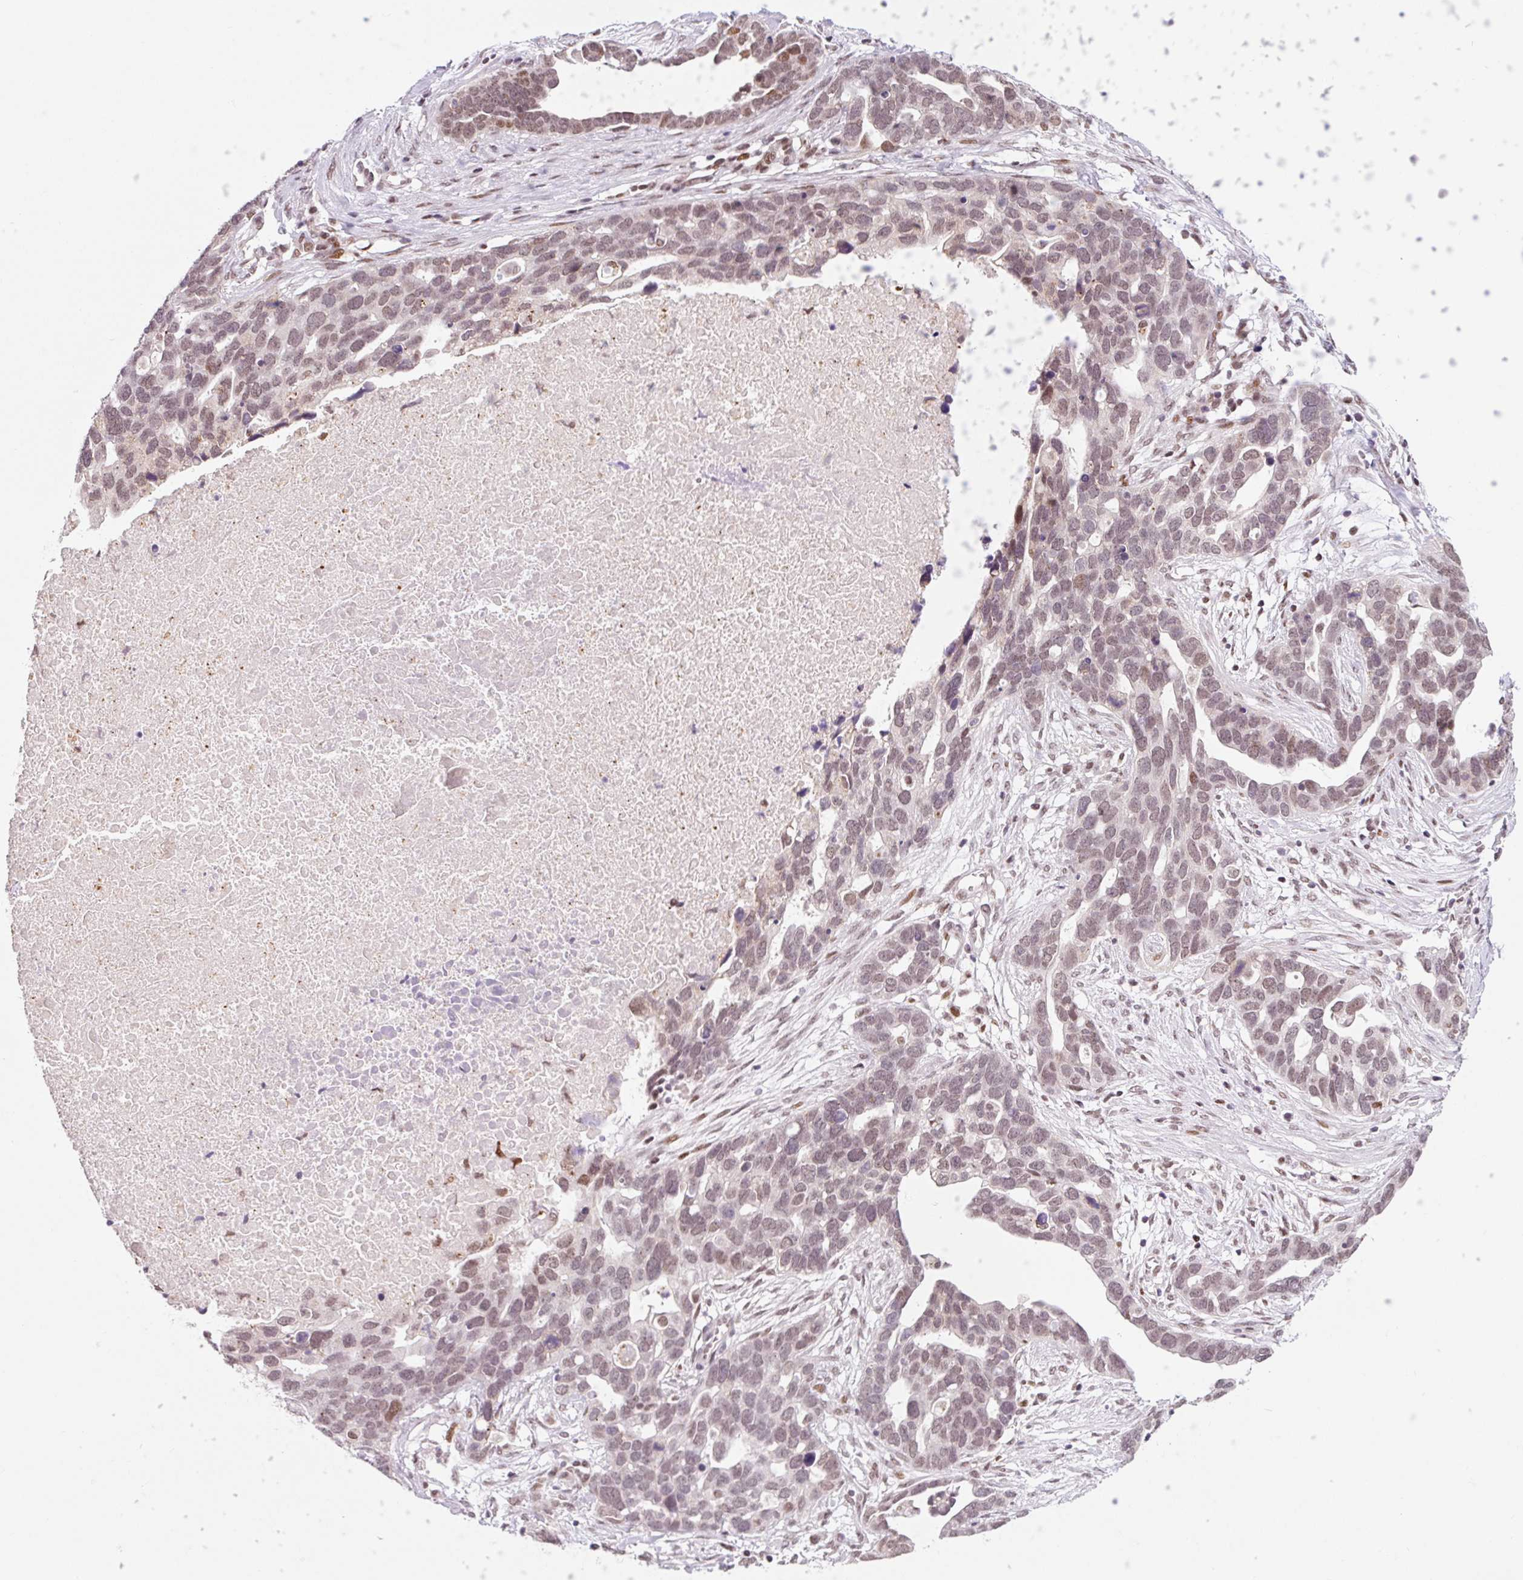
{"staining": {"intensity": "moderate", "quantity": ">75%", "location": "nuclear"}, "tissue": "ovarian cancer", "cell_type": "Tumor cells", "image_type": "cancer", "snomed": [{"axis": "morphology", "description": "Cystadenocarcinoma, serous, NOS"}, {"axis": "topography", "description": "Ovary"}], "caption": "Ovarian cancer stained with DAB IHC shows medium levels of moderate nuclear staining in approximately >75% of tumor cells. The protein of interest is shown in brown color, while the nuclei are stained blue.", "gene": "CCNL2", "patient": {"sex": "female", "age": 54}}